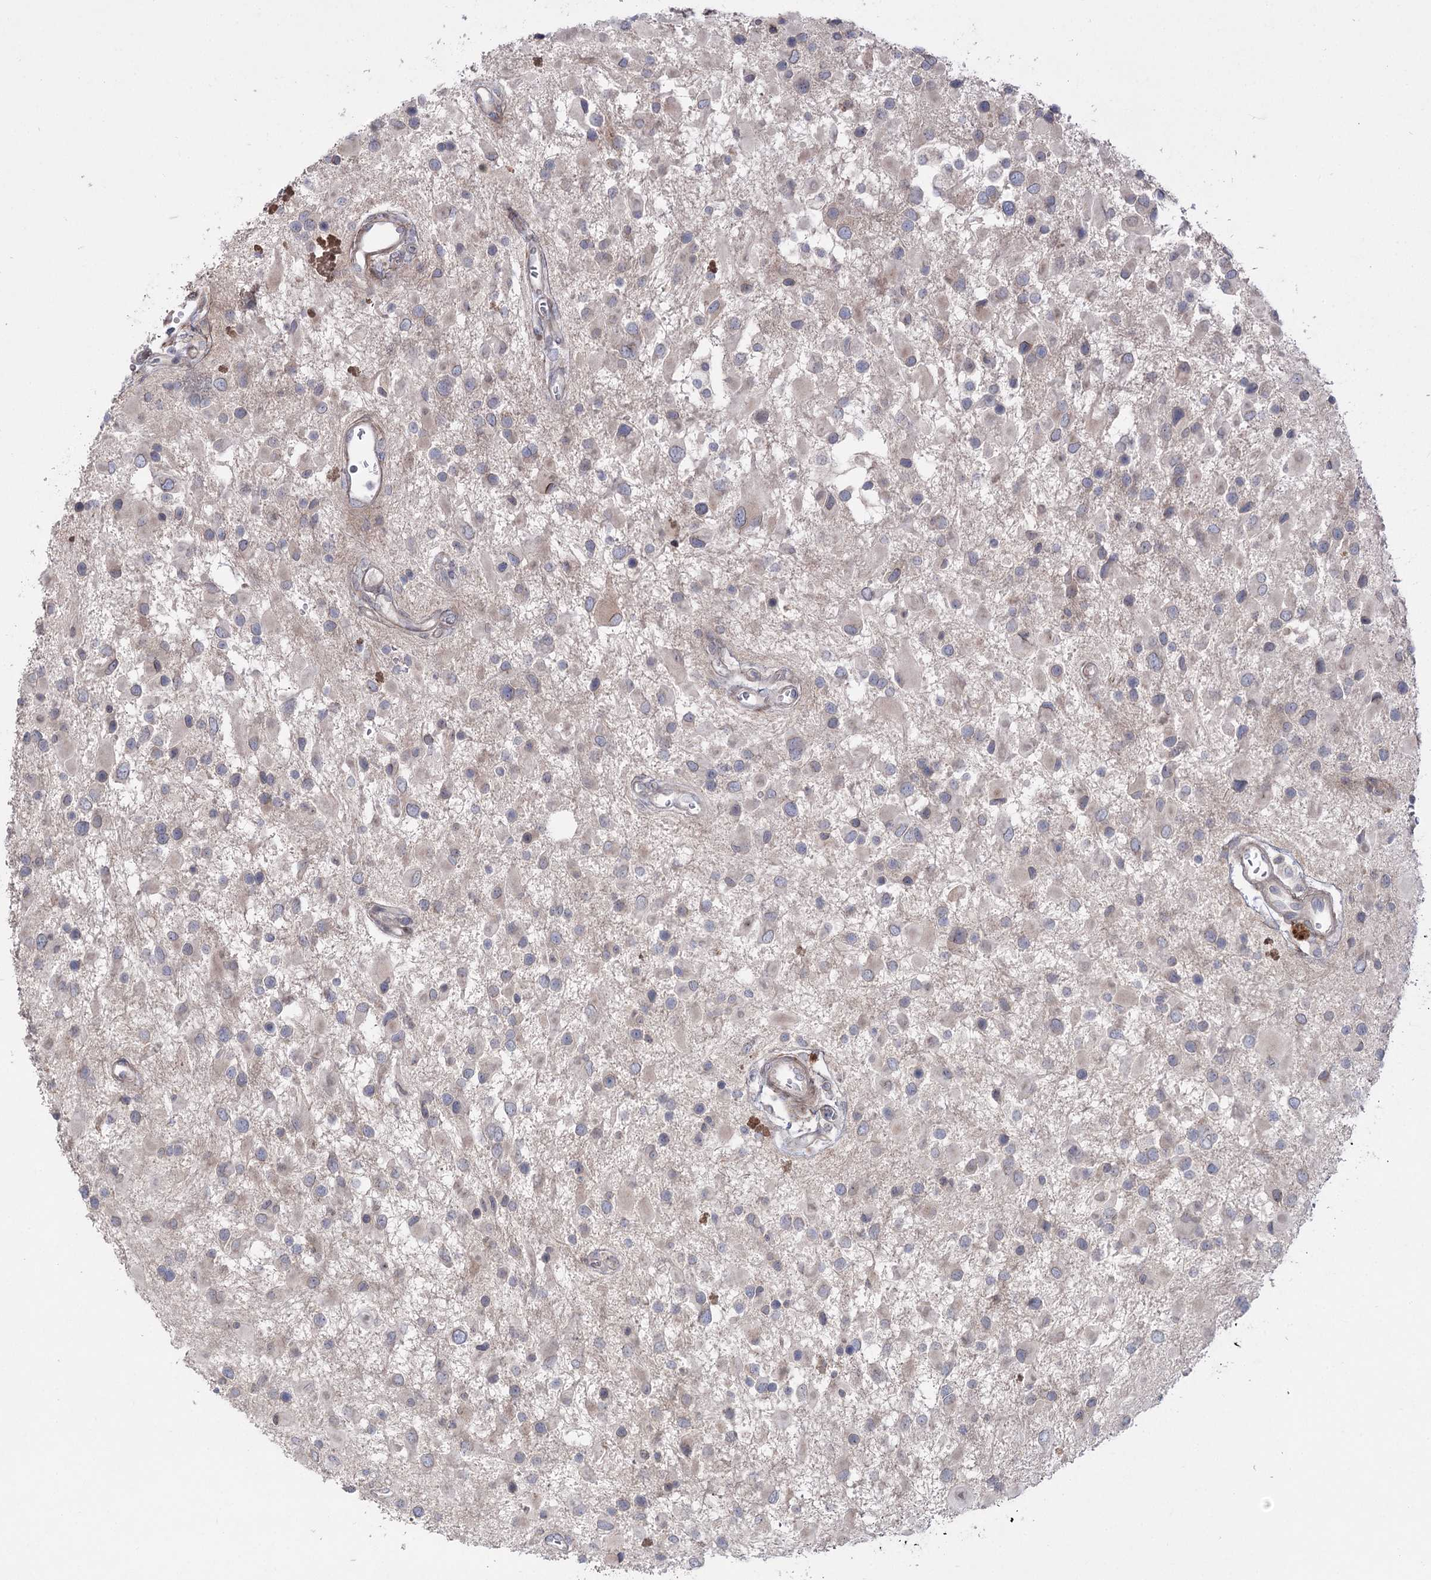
{"staining": {"intensity": "weak", "quantity": "<25%", "location": "cytoplasmic/membranous"}, "tissue": "glioma", "cell_type": "Tumor cells", "image_type": "cancer", "snomed": [{"axis": "morphology", "description": "Glioma, malignant, High grade"}, {"axis": "topography", "description": "Brain"}], "caption": "Immunohistochemical staining of human glioma demonstrates no significant expression in tumor cells.", "gene": "SH3BP5L", "patient": {"sex": "male", "age": 53}}